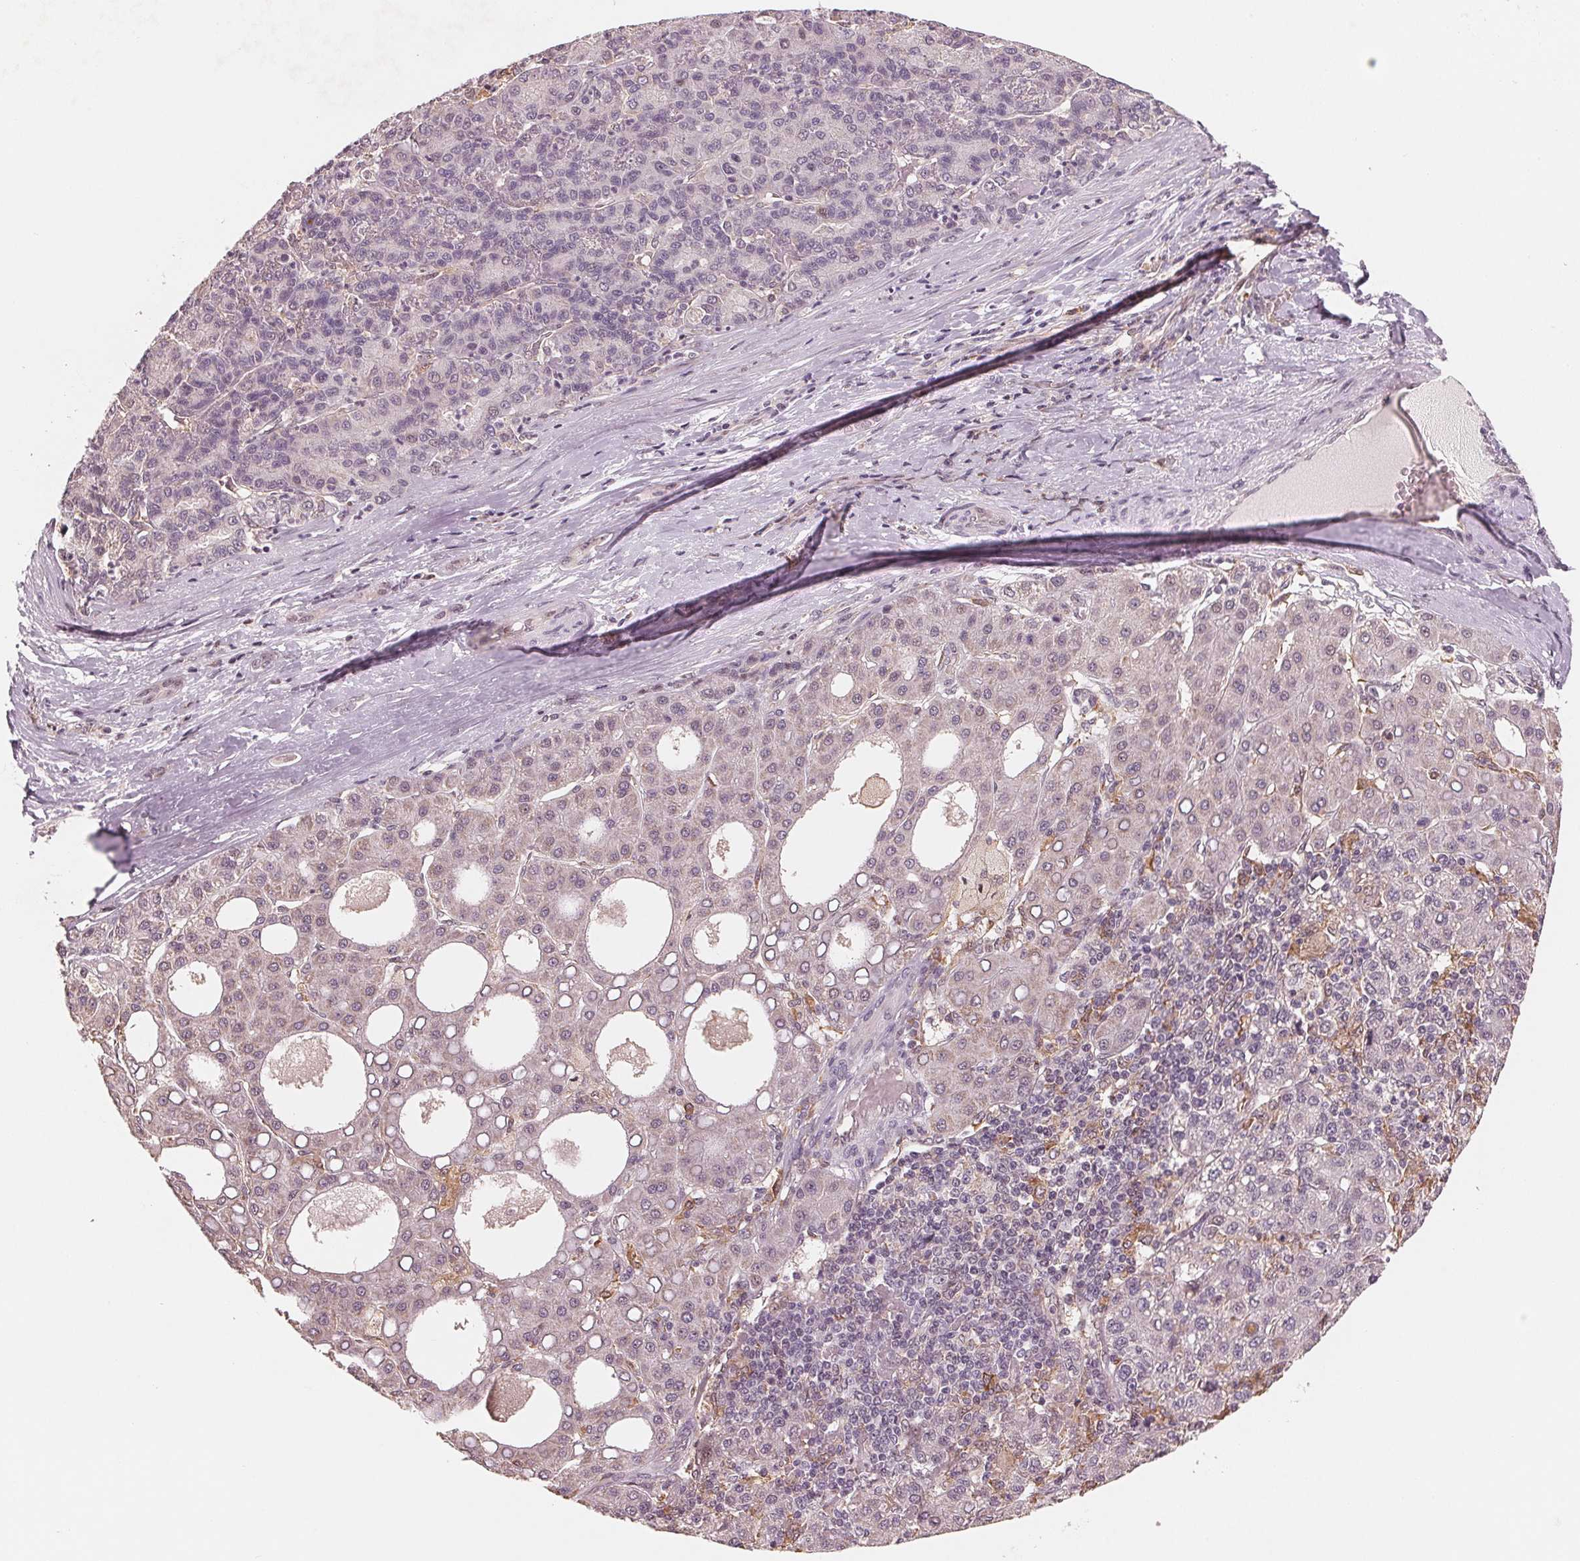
{"staining": {"intensity": "negative", "quantity": "none", "location": "none"}, "tissue": "liver cancer", "cell_type": "Tumor cells", "image_type": "cancer", "snomed": [{"axis": "morphology", "description": "Carcinoma, Hepatocellular, NOS"}, {"axis": "topography", "description": "Liver"}], "caption": "DAB immunohistochemical staining of human liver hepatocellular carcinoma demonstrates no significant positivity in tumor cells.", "gene": "IL9R", "patient": {"sex": "male", "age": 65}}